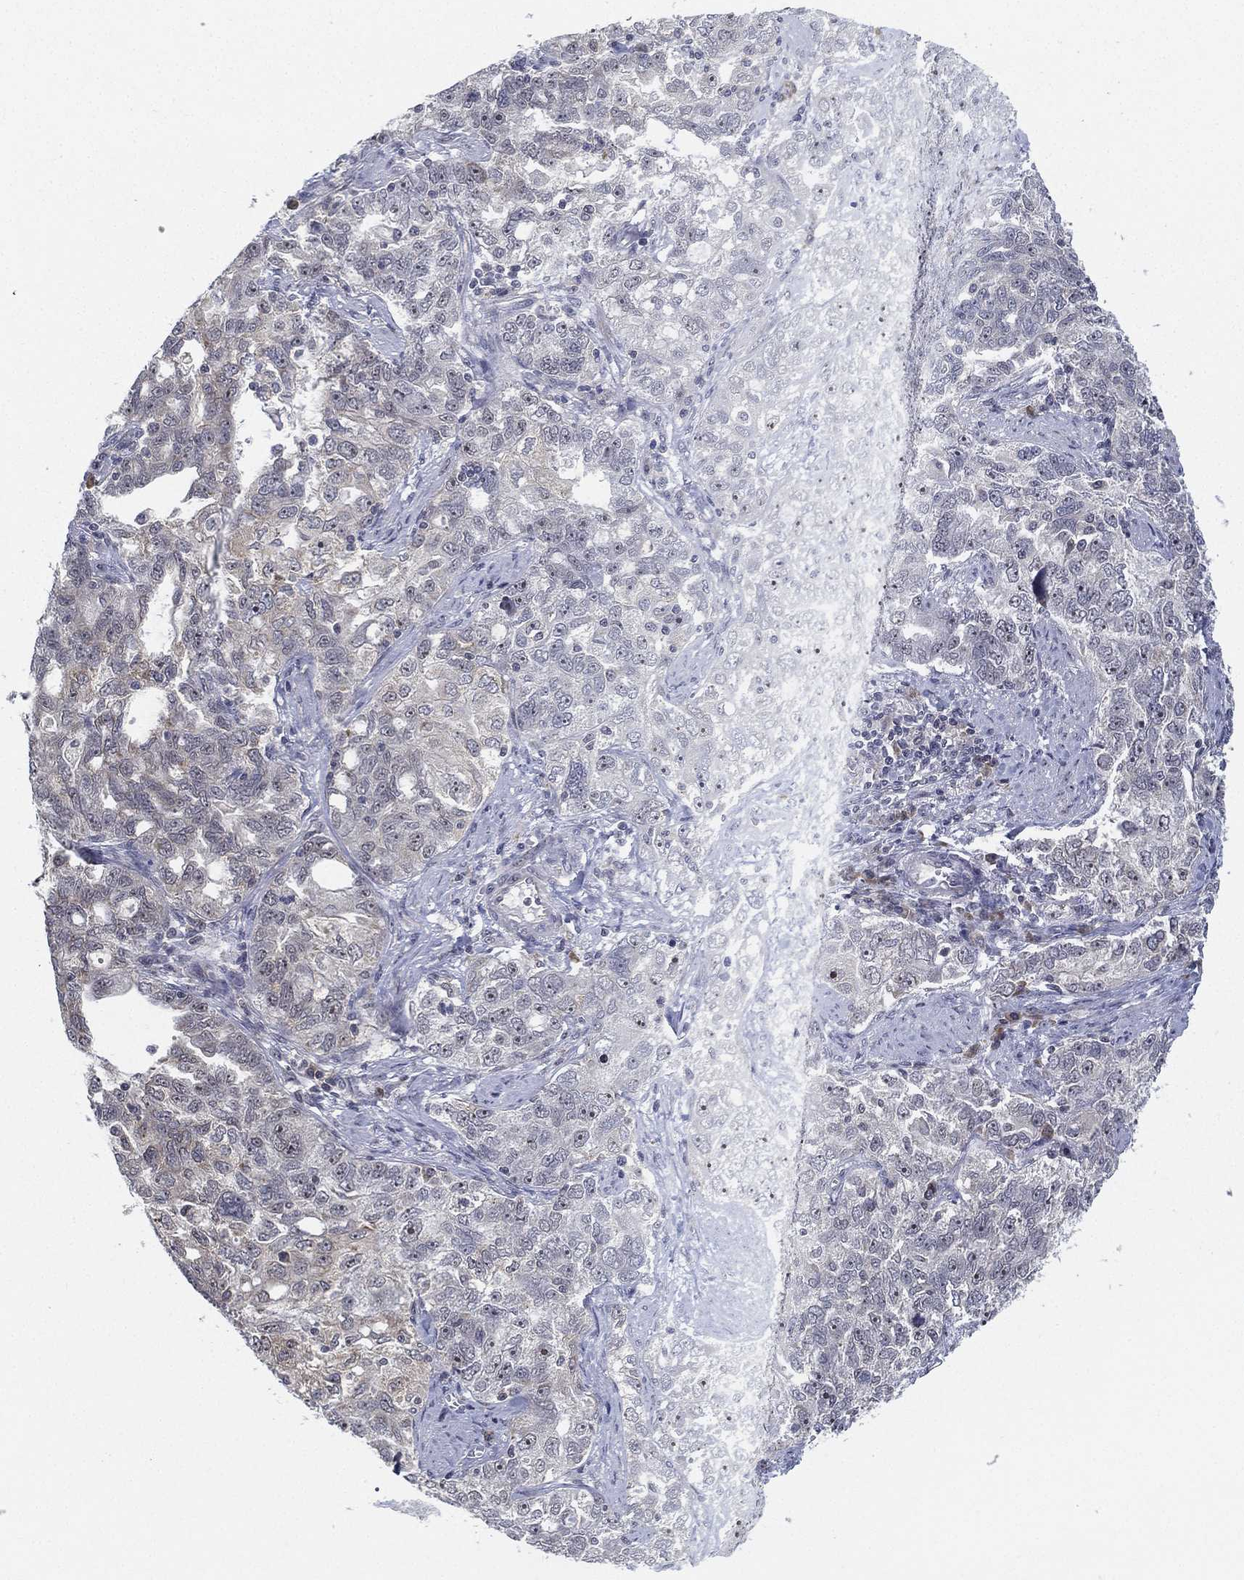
{"staining": {"intensity": "negative", "quantity": "none", "location": "none"}, "tissue": "ovarian cancer", "cell_type": "Tumor cells", "image_type": "cancer", "snomed": [{"axis": "morphology", "description": "Cystadenocarcinoma, serous, NOS"}, {"axis": "topography", "description": "Ovary"}], "caption": "This is an immunohistochemistry micrograph of human ovarian serous cystadenocarcinoma. There is no positivity in tumor cells.", "gene": "PPP1R16B", "patient": {"sex": "female", "age": 51}}